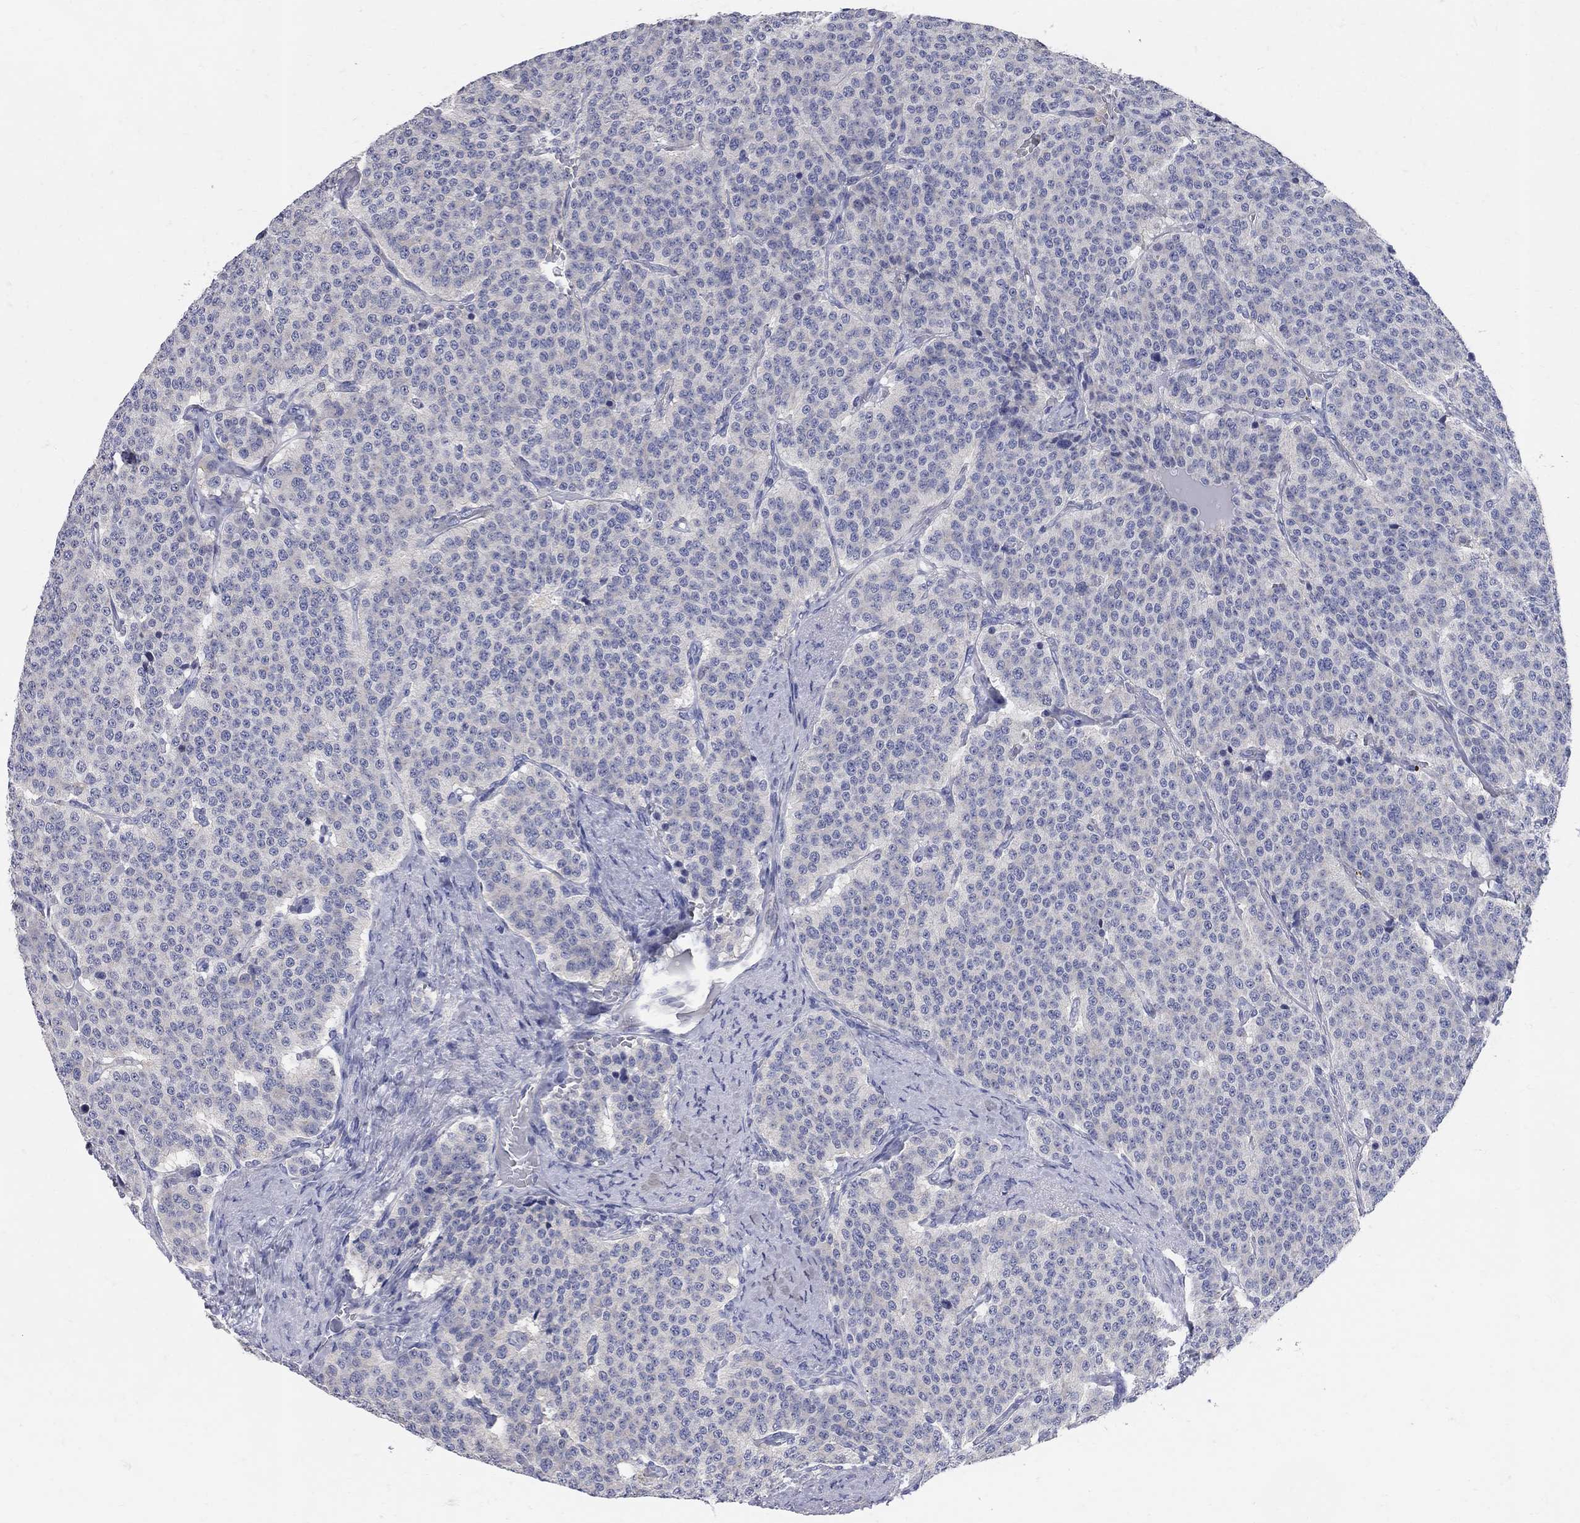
{"staining": {"intensity": "negative", "quantity": "none", "location": "none"}, "tissue": "carcinoid", "cell_type": "Tumor cells", "image_type": "cancer", "snomed": [{"axis": "morphology", "description": "Carcinoid, malignant, NOS"}, {"axis": "topography", "description": "Small intestine"}], "caption": "The micrograph exhibits no staining of tumor cells in carcinoid (malignant).", "gene": "AOX1", "patient": {"sex": "female", "age": 58}}